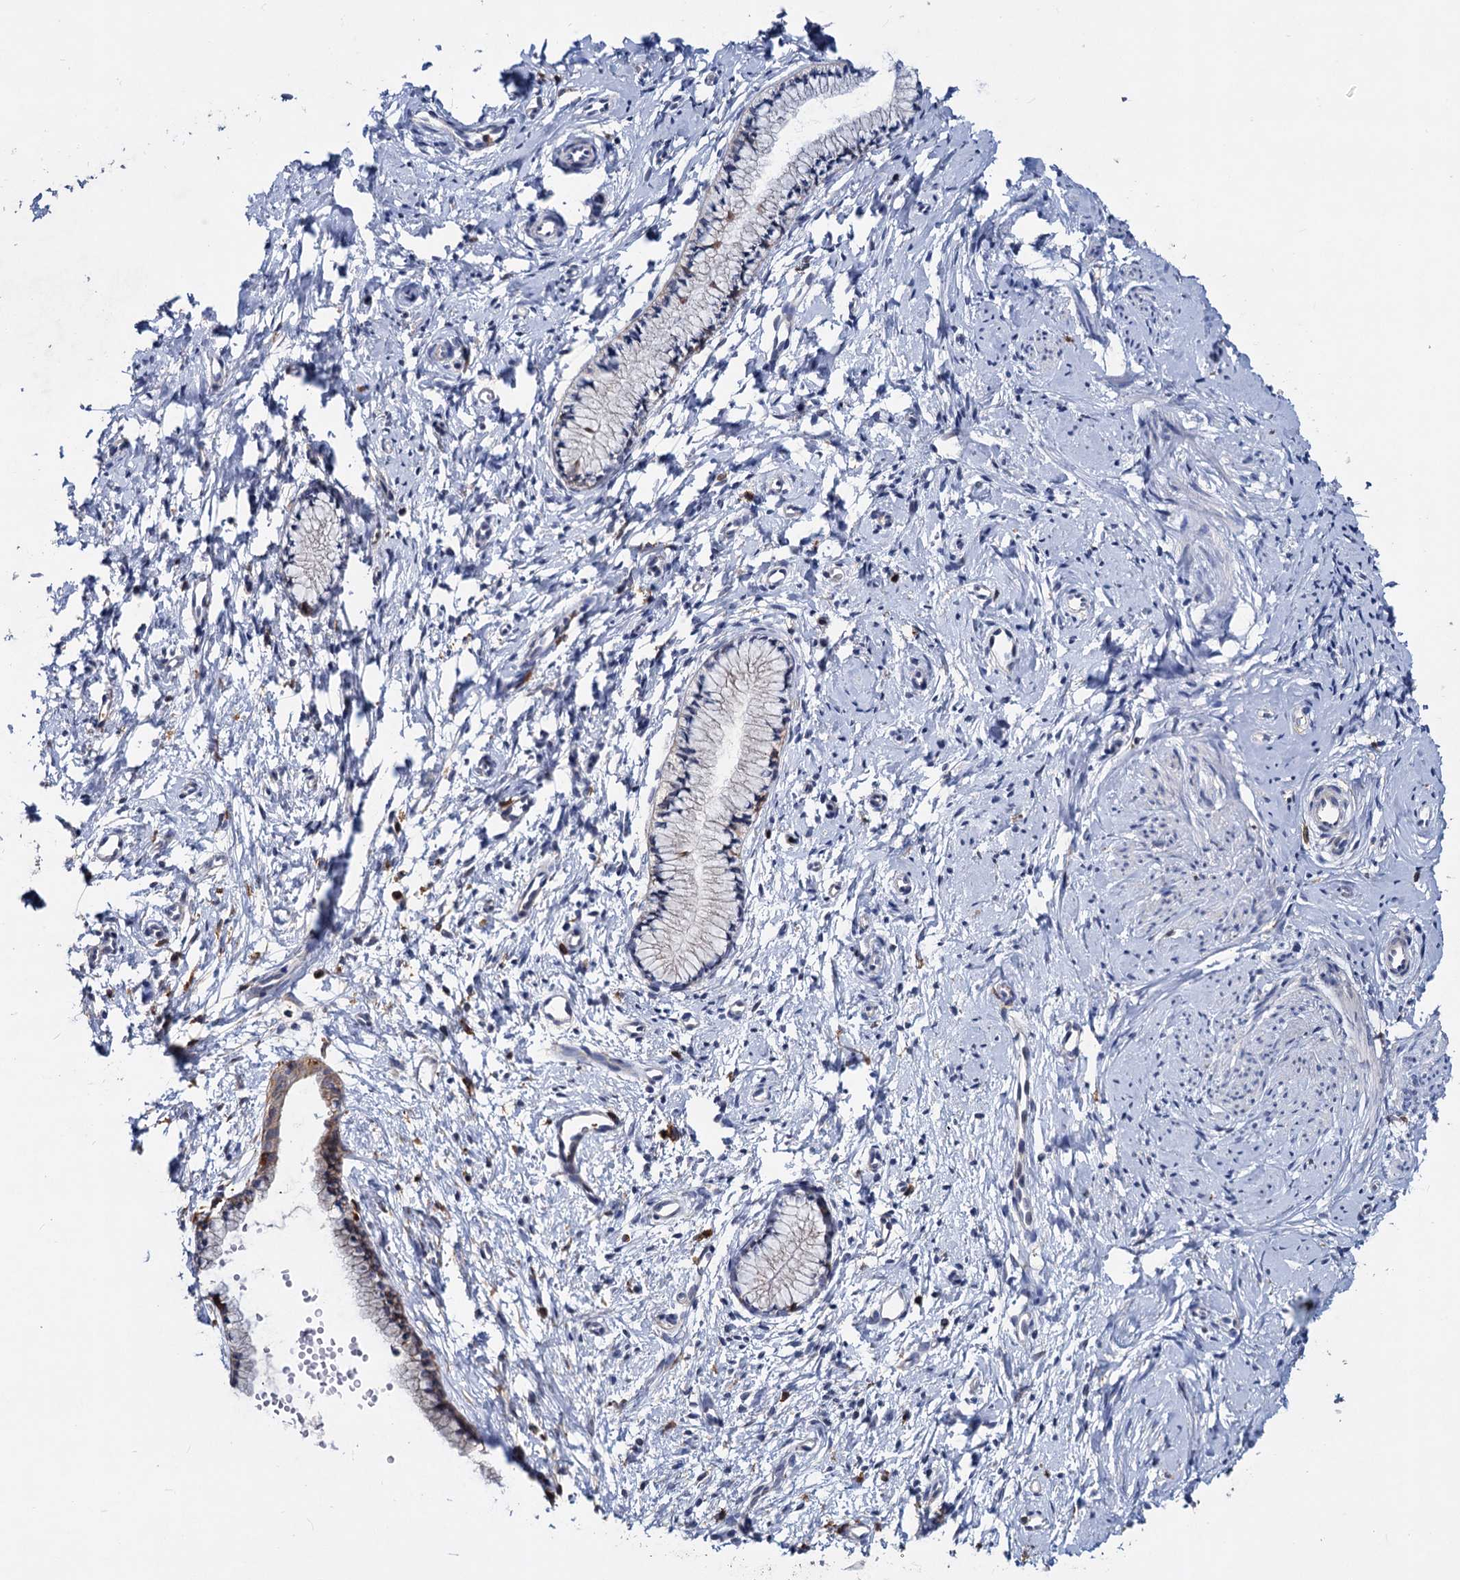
{"staining": {"intensity": "moderate", "quantity": "<25%", "location": "cytoplasmic/membranous"}, "tissue": "cervix", "cell_type": "Glandular cells", "image_type": "normal", "snomed": [{"axis": "morphology", "description": "Normal tissue, NOS"}, {"axis": "topography", "description": "Cervix"}], "caption": "Immunohistochemical staining of benign human cervix exhibits moderate cytoplasmic/membranous protein expression in approximately <25% of glandular cells. (Stains: DAB in brown, nuclei in blue, Microscopy: brightfield microscopy at high magnification).", "gene": "LRCH4", "patient": {"sex": "female", "age": 57}}